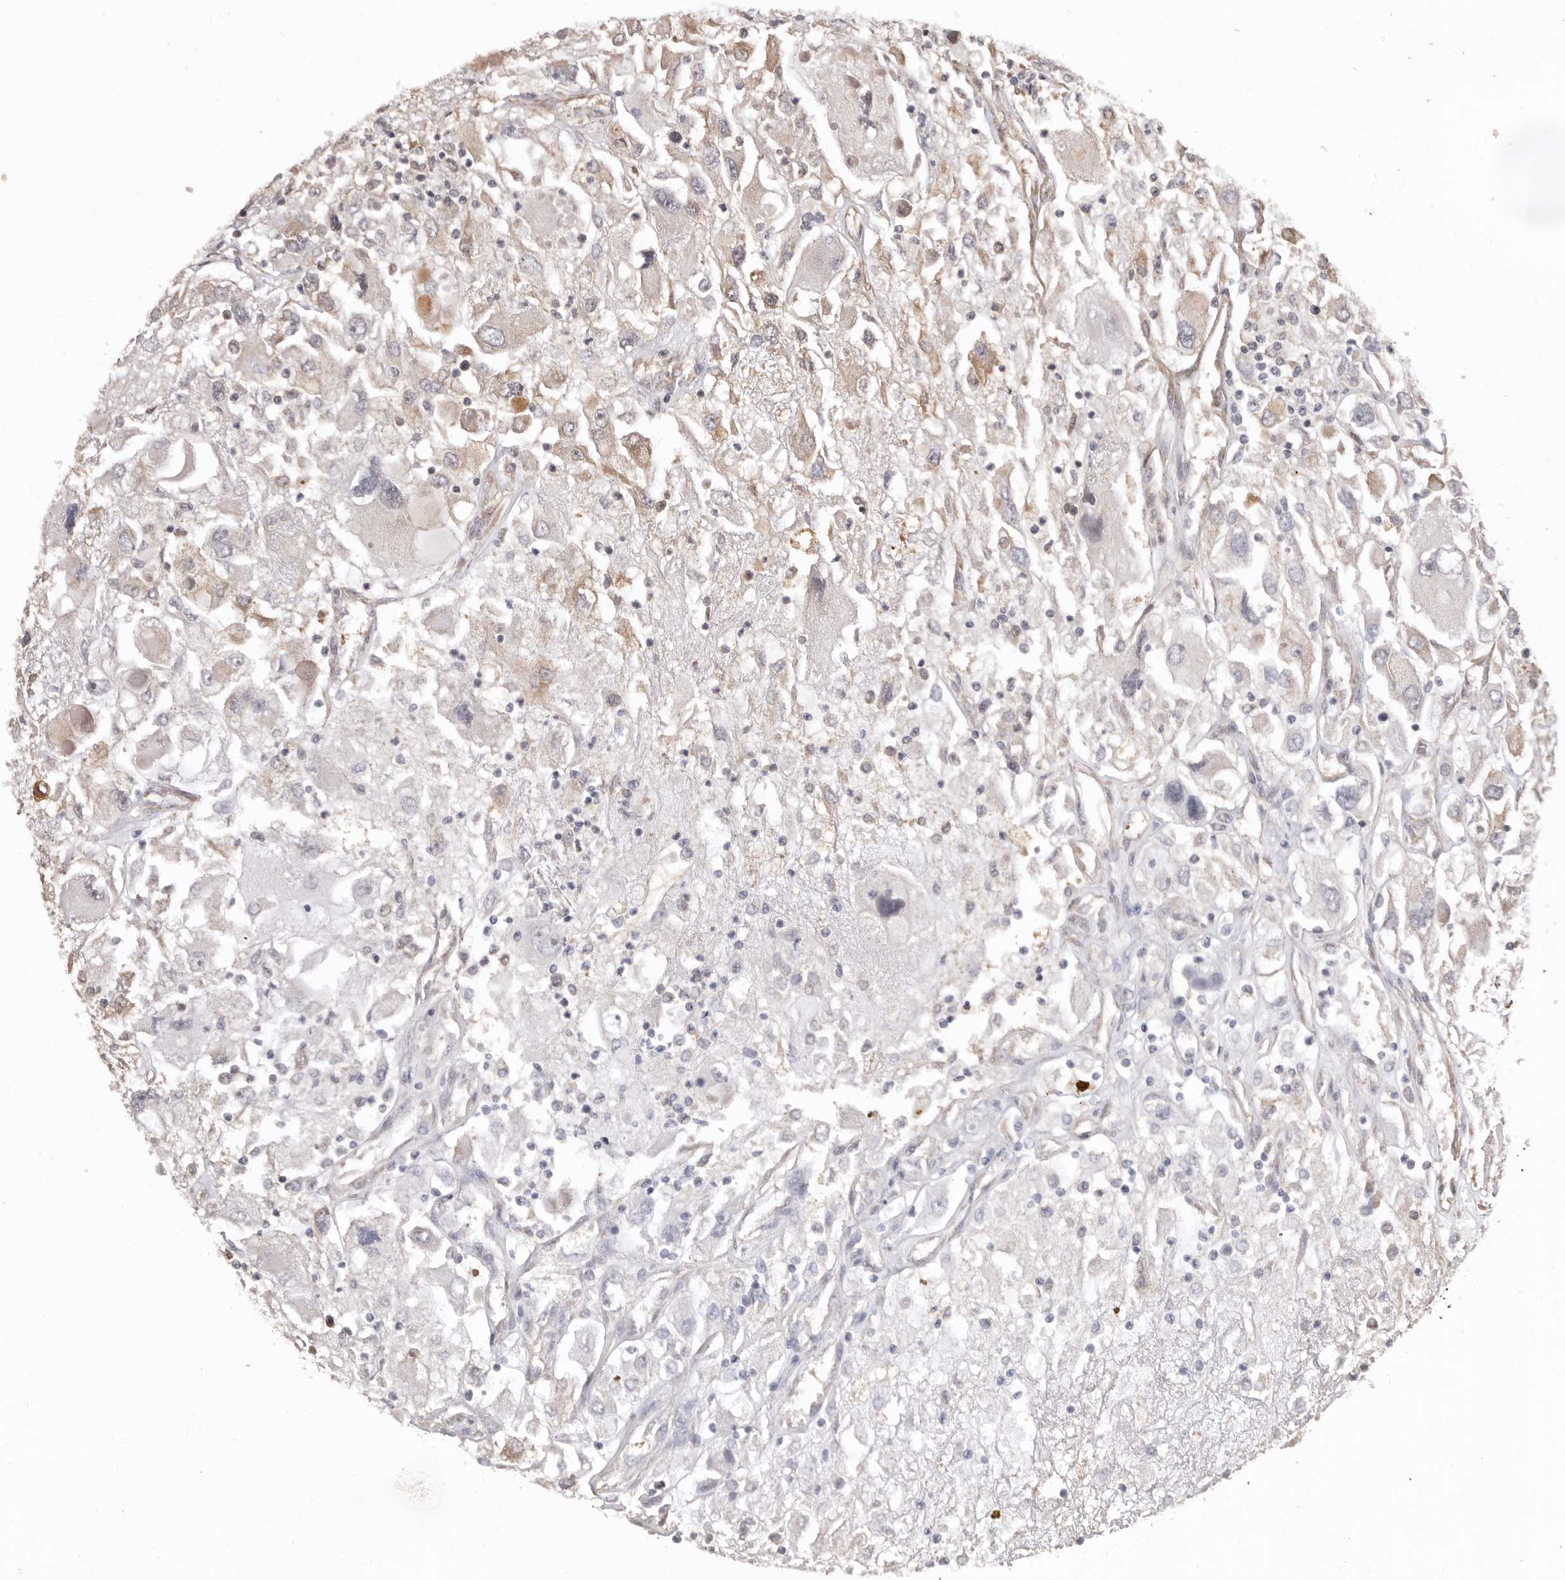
{"staining": {"intensity": "moderate", "quantity": "<25%", "location": "cytoplasmic/membranous"}, "tissue": "renal cancer", "cell_type": "Tumor cells", "image_type": "cancer", "snomed": [{"axis": "morphology", "description": "Adenocarcinoma, NOS"}, {"axis": "topography", "description": "Kidney"}], "caption": "Brown immunohistochemical staining in human renal cancer reveals moderate cytoplasmic/membranous positivity in about <25% of tumor cells. The staining was performed using DAB (3,3'-diaminobenzidine) to visualize the protein expression in brown, while the nuclei were stained in blue with hematoxylin (Magnification: 20x).", "gene": "COQ8B", "patient": {"sex": "female", "age": 52}}